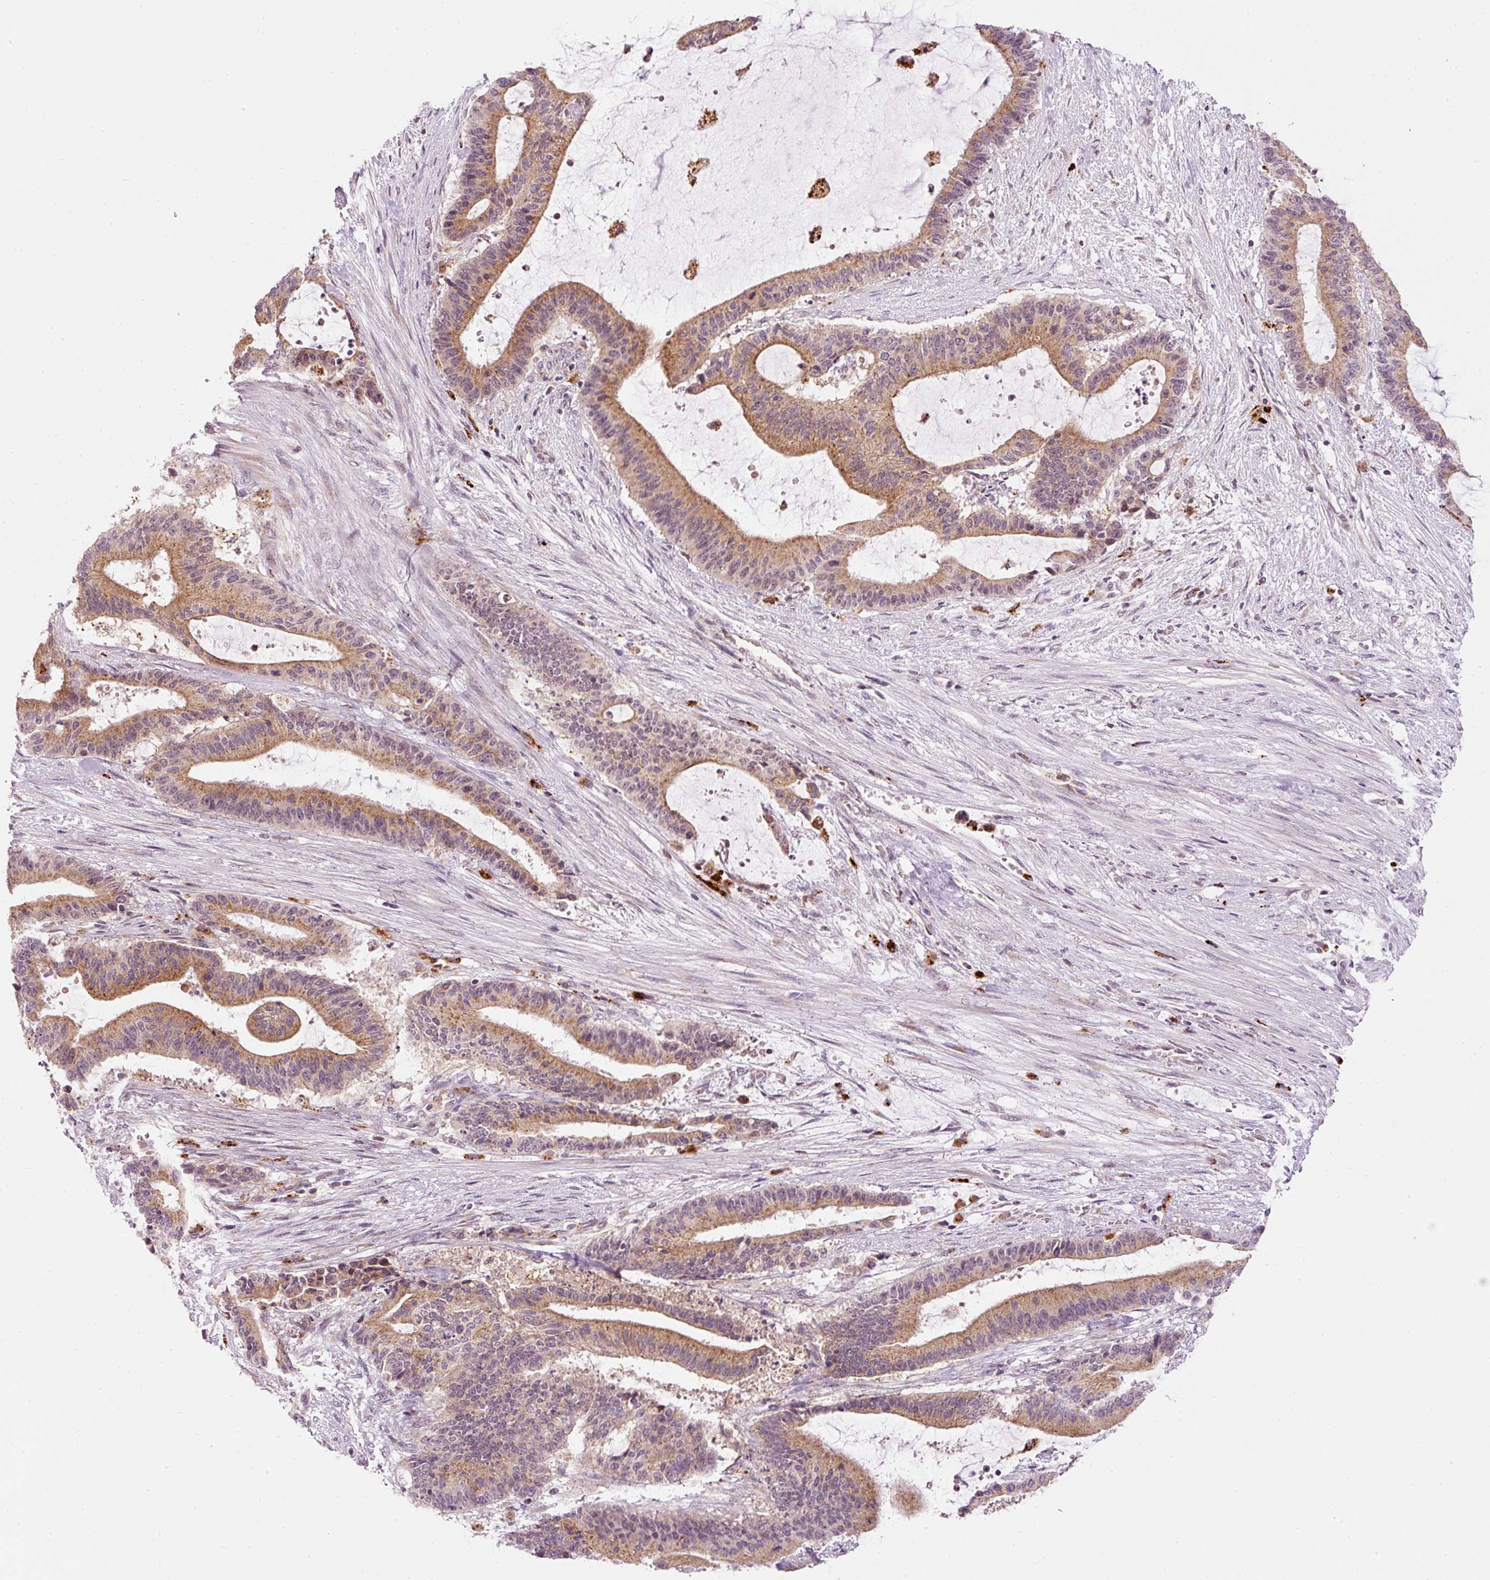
{"staining": {"intensity": "moderate", "quantity": ">75%", "location": "cytoplasmic/membranous"}, "tissue": "liver cancer", "cell_type": "Tumor cells", "image_type": "cancer", "snomed": [{"axis": "morphology", "description": "Normal tissue, NOS"}, {"axis": "morphology", "description": "Cholangiocarcinoma"}, {"axis": "topography", "description": "Liver"}, {"axis": "topography", "description": "Peripheral nerve tissue"}], "caption": "About >75% of tumor cells in cholangiocarcinoma (liver) display moderate cytoplasmic/membranous protein staining as visualized by brown immunohistochemical staining.", "gene": "ZNF639", "patient": {"sex": "female", "age": 73}}